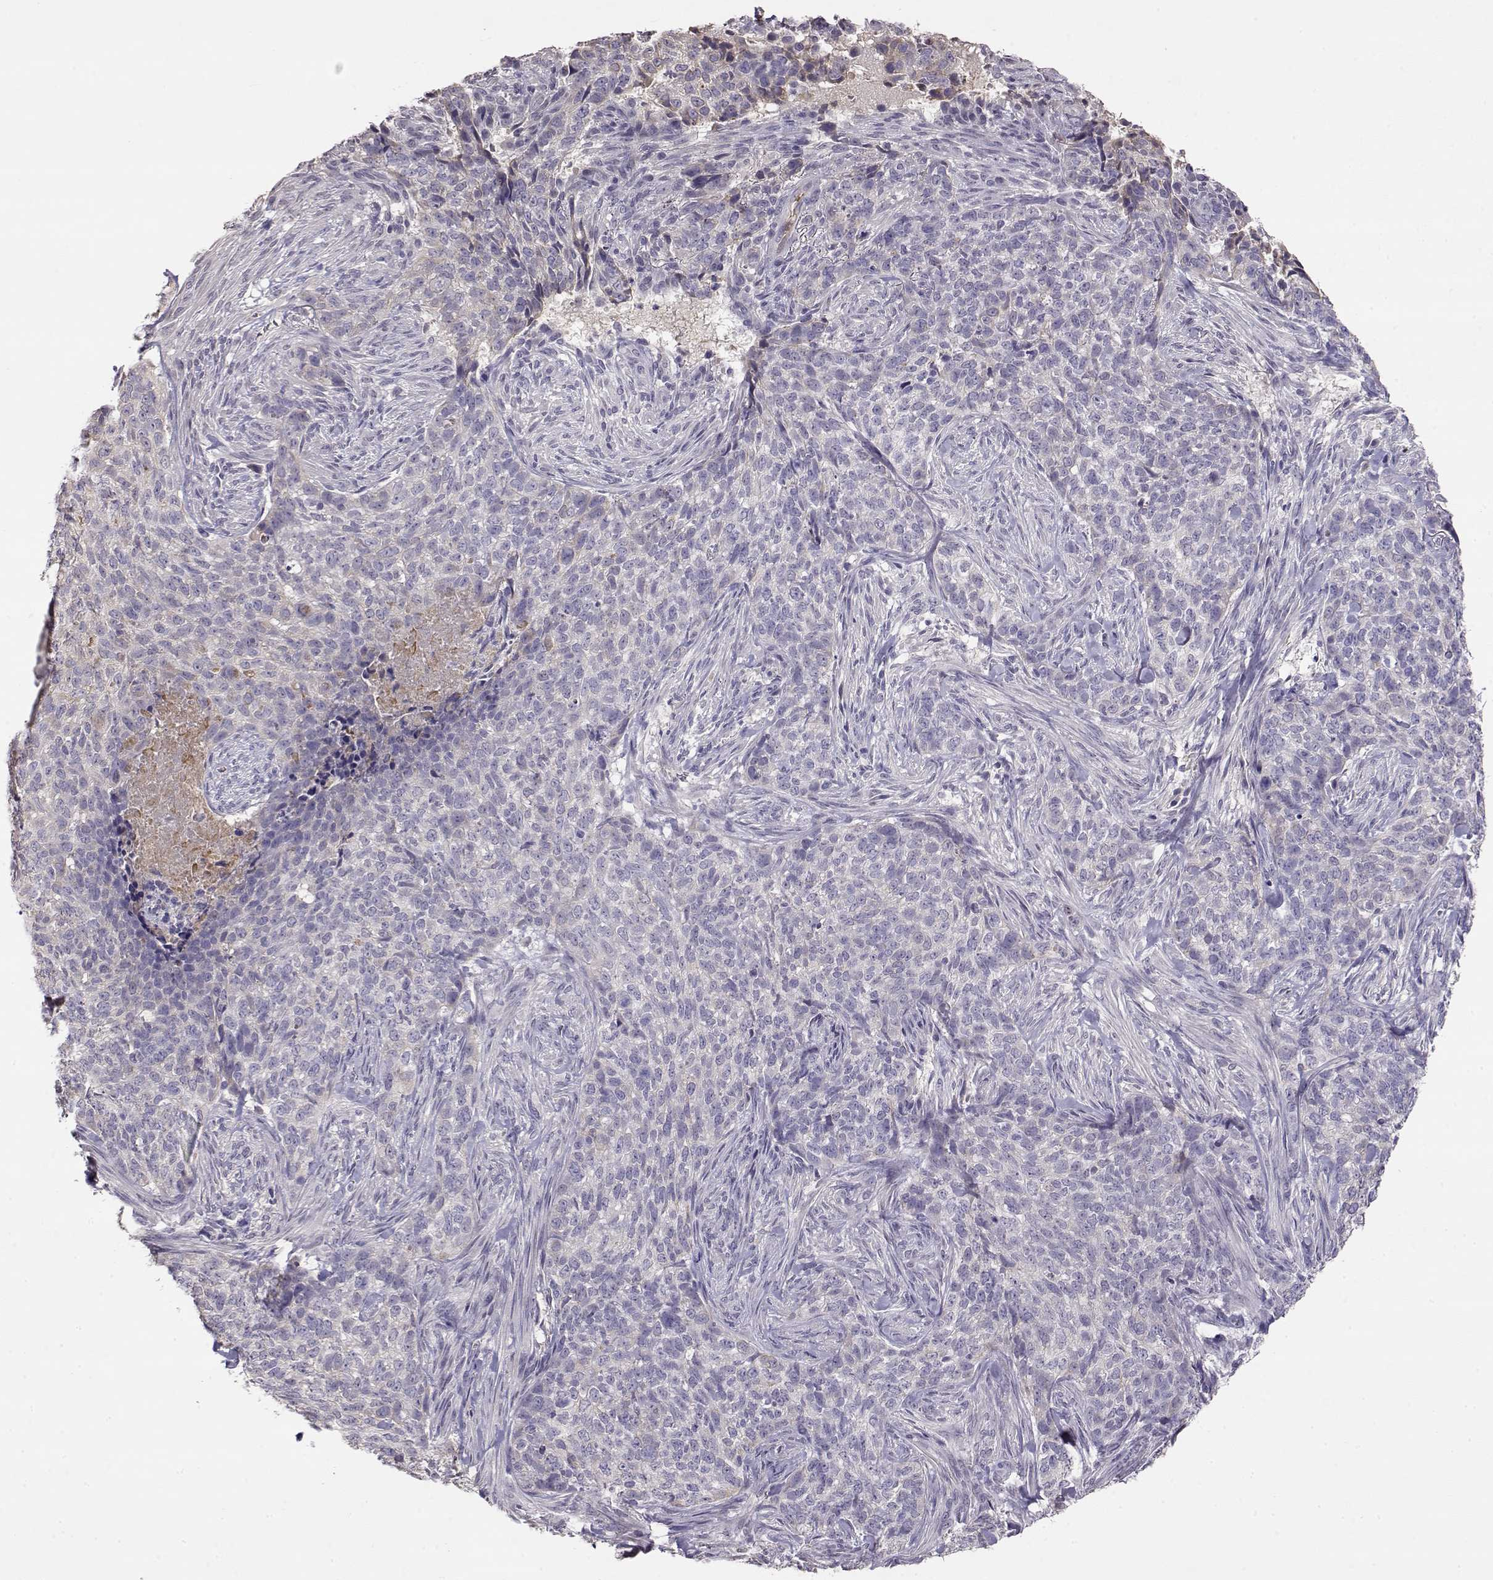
{"staining": {"intensity": "negative", "quantity": "none", "location": "none"}, "tissue": "skin cancer", "cell_type": "Tumor cells", "image_type": "cancer", "snomed": [{"axis": "morphology", "description": "Basal cell carcinoma"}, {"axis": "topography", "description": "Skin"}], "caption": "Immunohistochemistry image of human basal cell carcinoma (skin) stained for a protein (brown), which reveals no staining in tumor cells.", "gene": "TACR1", "patient": {"sex": "female", "age": 69}}